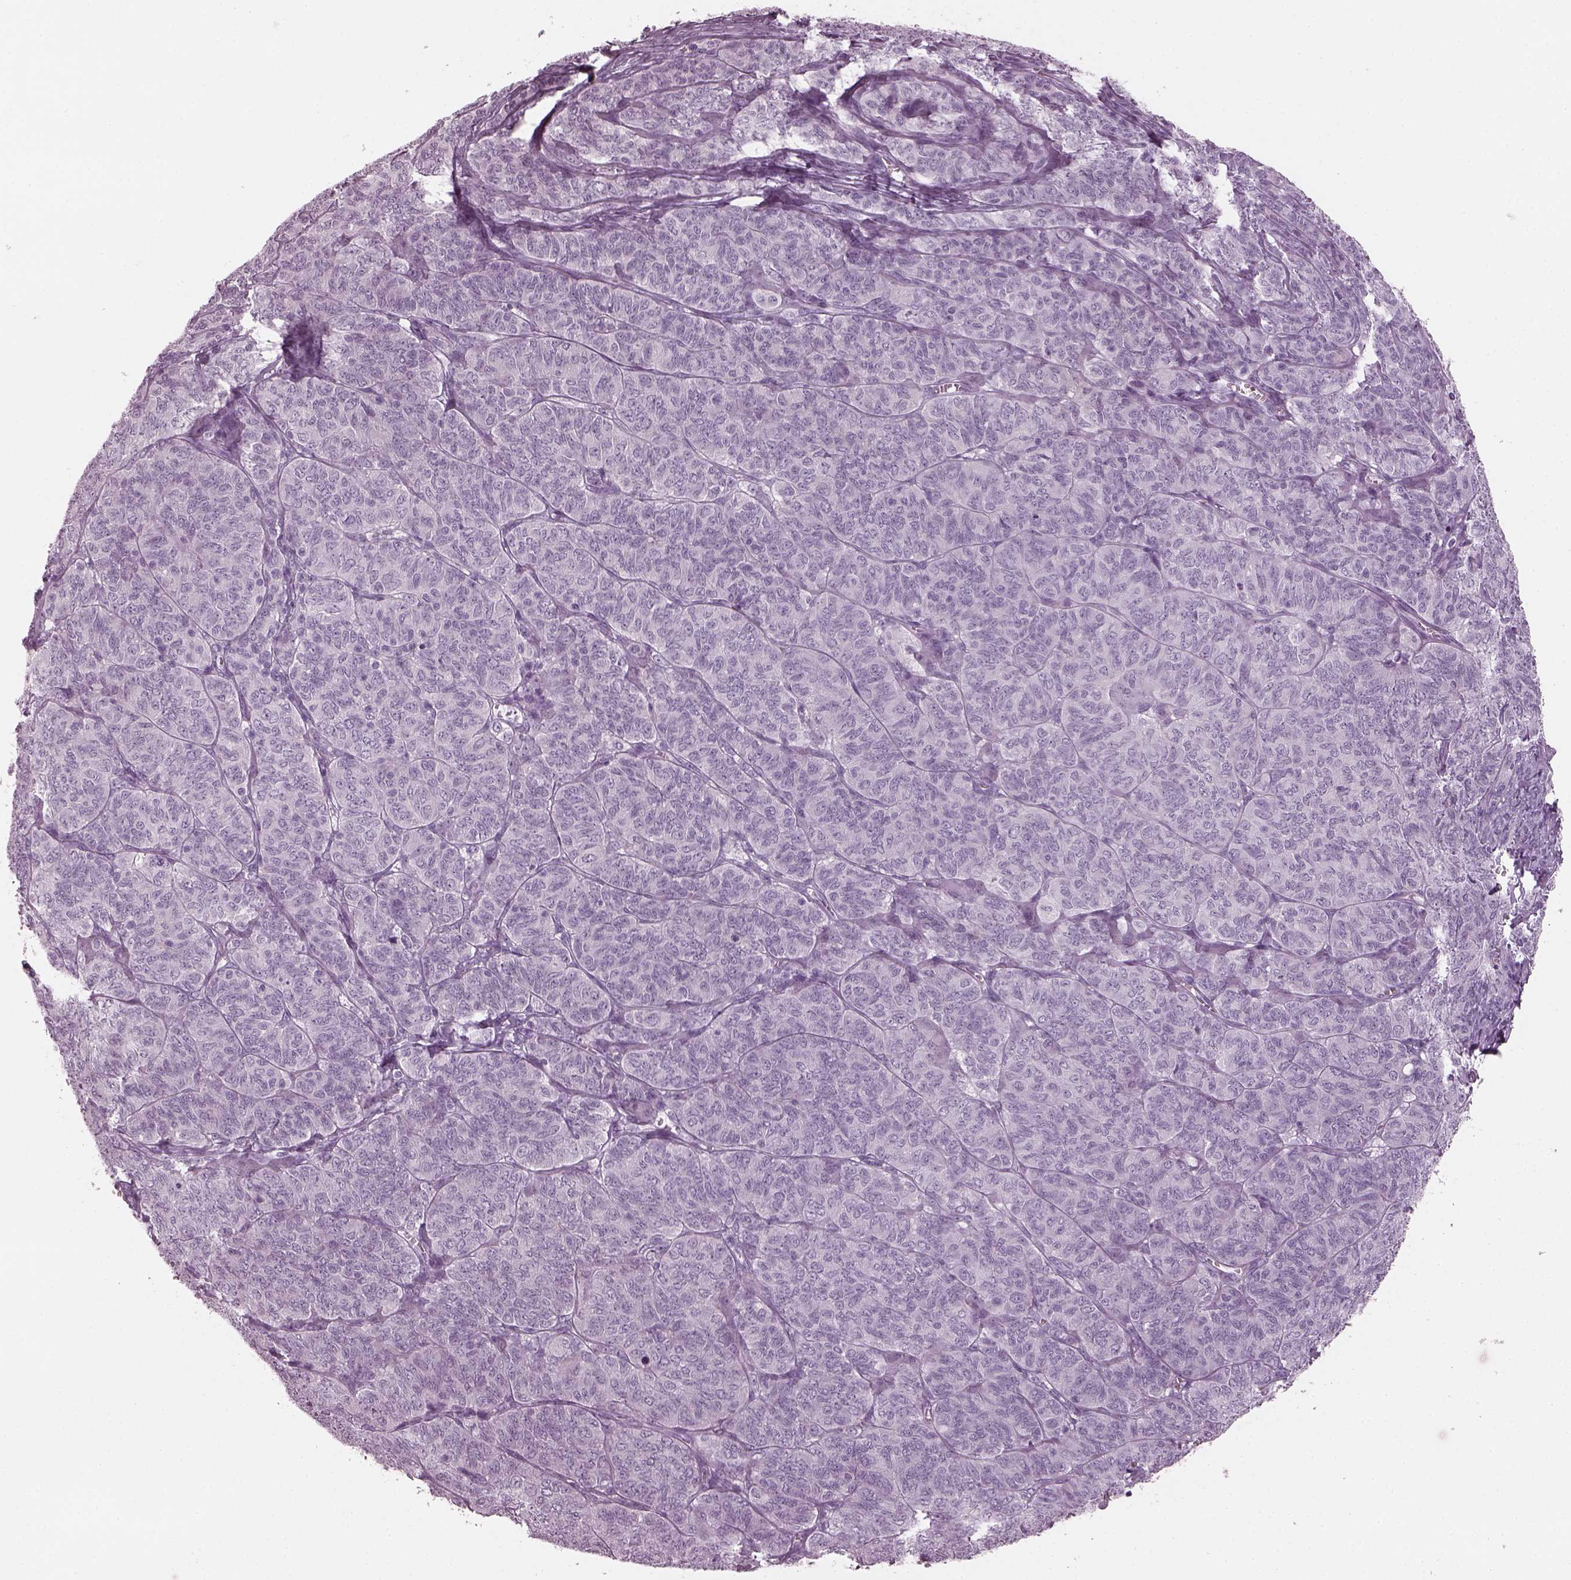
{"staining": {"intensity": "negative", "quantity": "none", "location": "none"}, "tissue": "ovarian cancer", "cell_type": "Tumor cells", "image_type": "cancer", "snomed": [{"axis": "morphology", "description": "Carcinoma, endometroid"}, {"axis": "topography", "description": "Ovary"}], "caption": "Image shows no protein positivity in tumor cells of endometroid carcinoma (ovarian) tissue.", "gene": "PDC", "patient": {"sex": "female", "age": 80}}